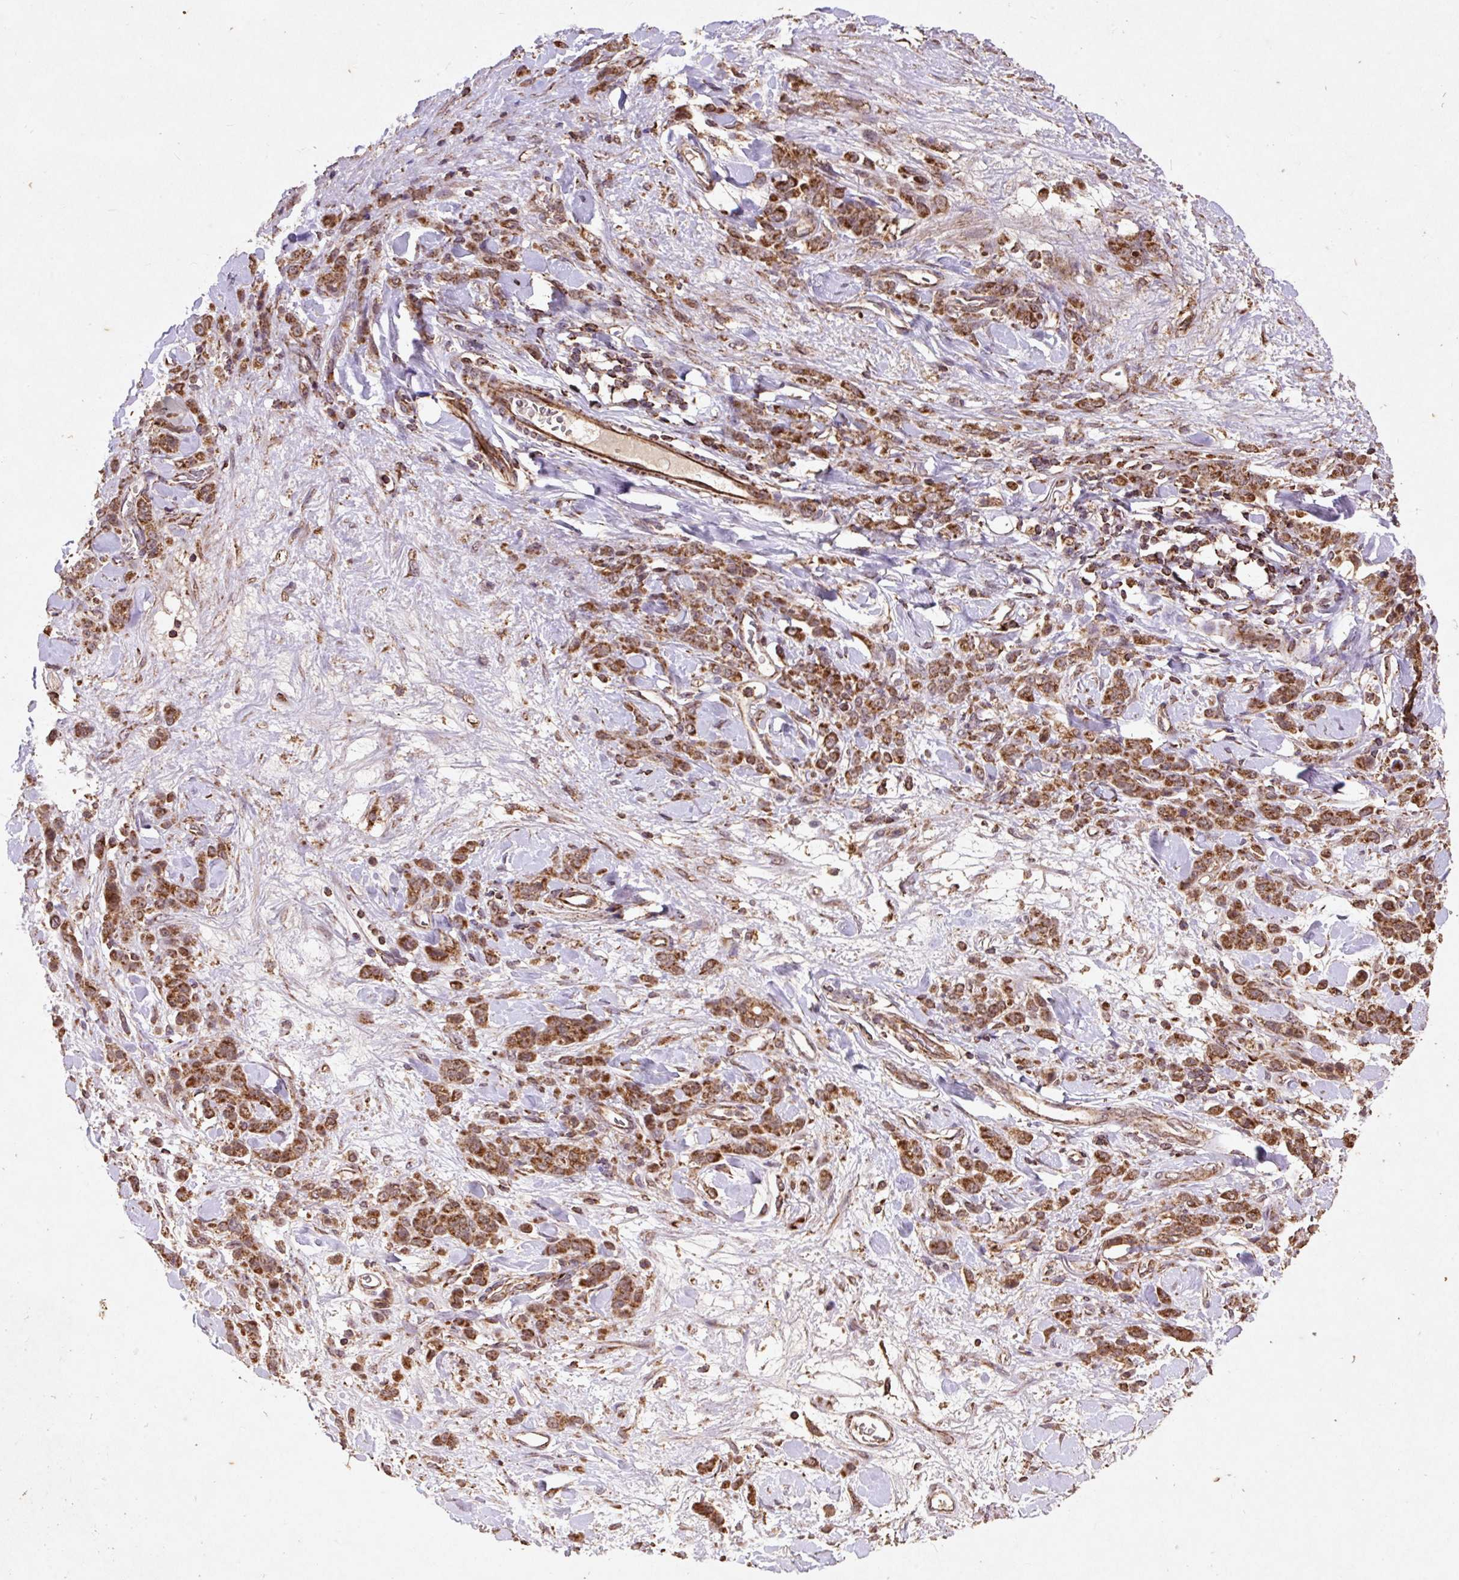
{"staining": {"intensity": "strong", "quantity": ">75%", "location": "cytoplasmic/membranous"}, "tissue": "stomach cancer", "cell_type": "Tumor cells", "image_type": "cancer", "snomed": [{"axis": "morphology", "description": "Normal tissue, NOS"}, {"axis": "morphology", "description": "Adenocarcinoma, NOS"}, {"axis": "topography", "description": "Stomach"}], "caption": "Tumor cells exhibit high levels of strong cytoplasmic/membranous expression in about >75% of cells in human stomach cancer.", "gene": "ATP5F1A", "patient": {"sex": "male", "age": 82}}